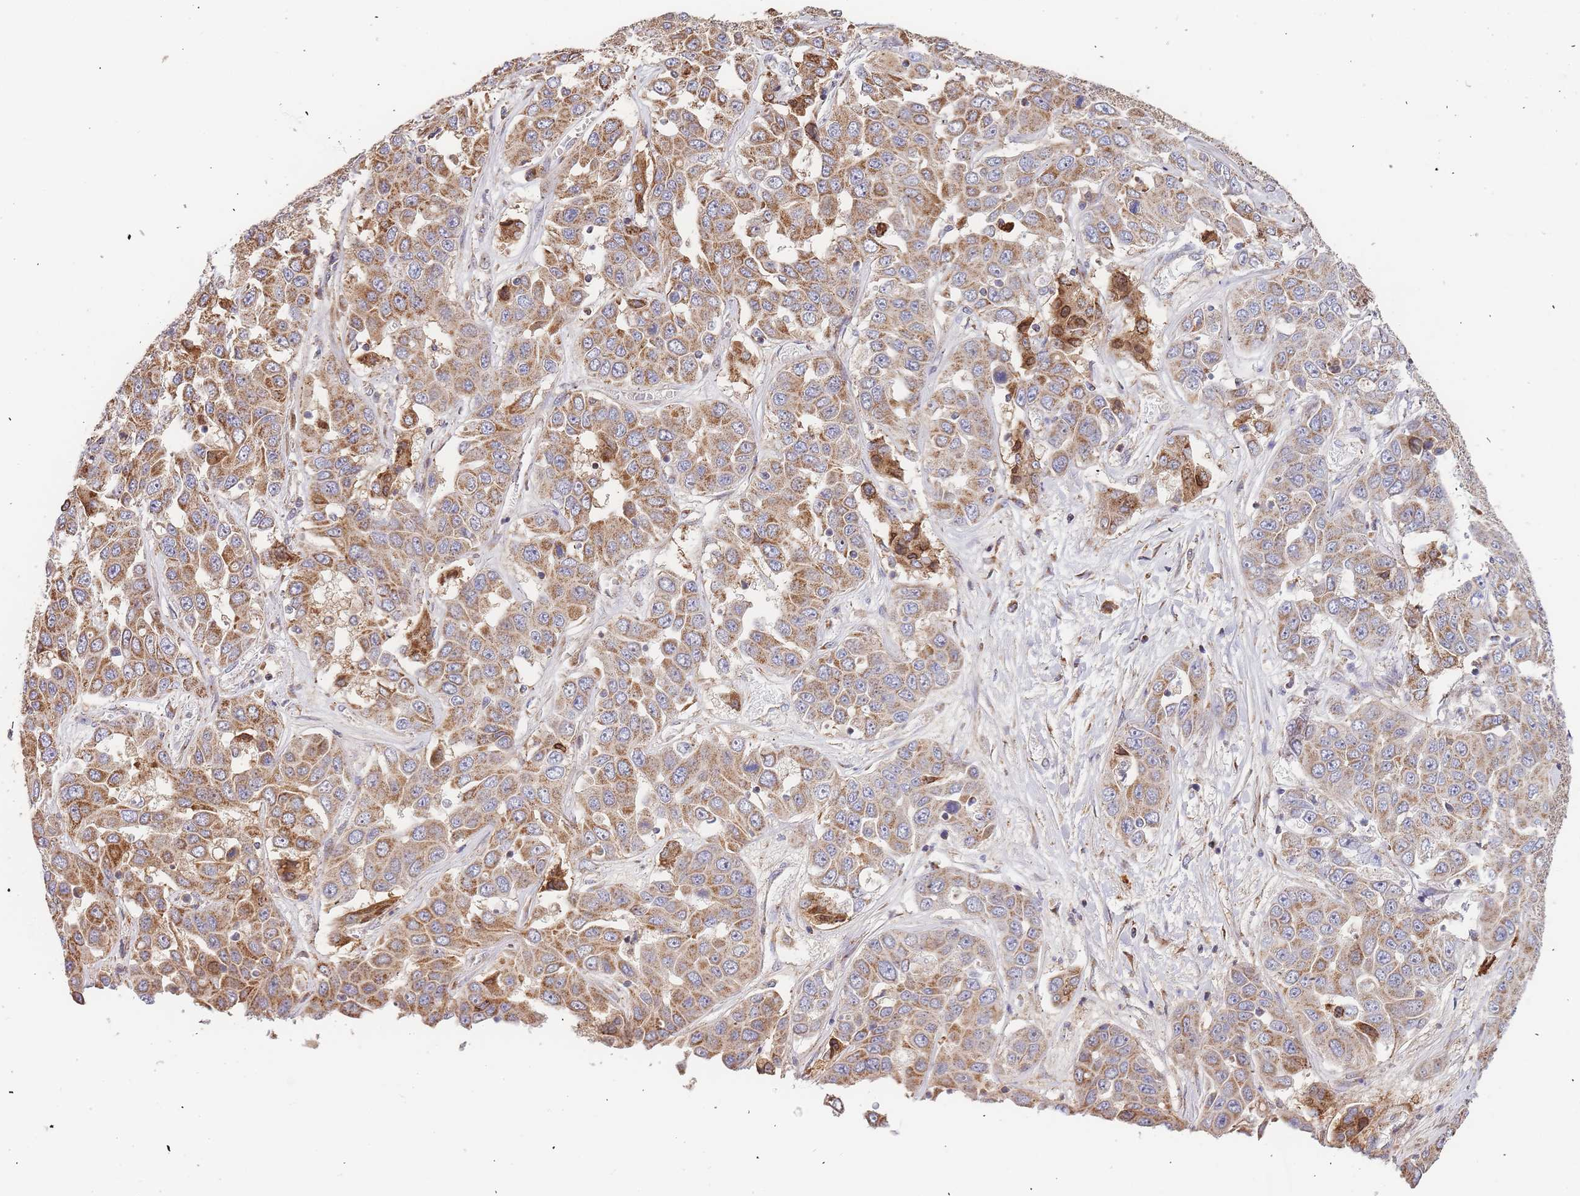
{"staining": {"intensity": "moderate", "quantity": ">75%", "location": "cytoplasmic/membranous"}, "tissue": "liver cancer", "cell_type": "Tumor cells", "image_type": "cancer", "snomed": [{"axis": "morphology", "description": "Cholangiocarcinoma"}, {"axis": "topography", "description": "Liver"}], "caption": "High-magnification brightfield microscopy of liver cholangiocarcinoma stained with DAB (3,3'-diaminobenzidine) (brown) and counterstained with hematoxylin (blue). tumor cells exhibit moderate cytoplasmic/membranous expression is present in about>75% of cells.", "gene": "ADCY9", "patient": {"sex": "female", "age": 52}}